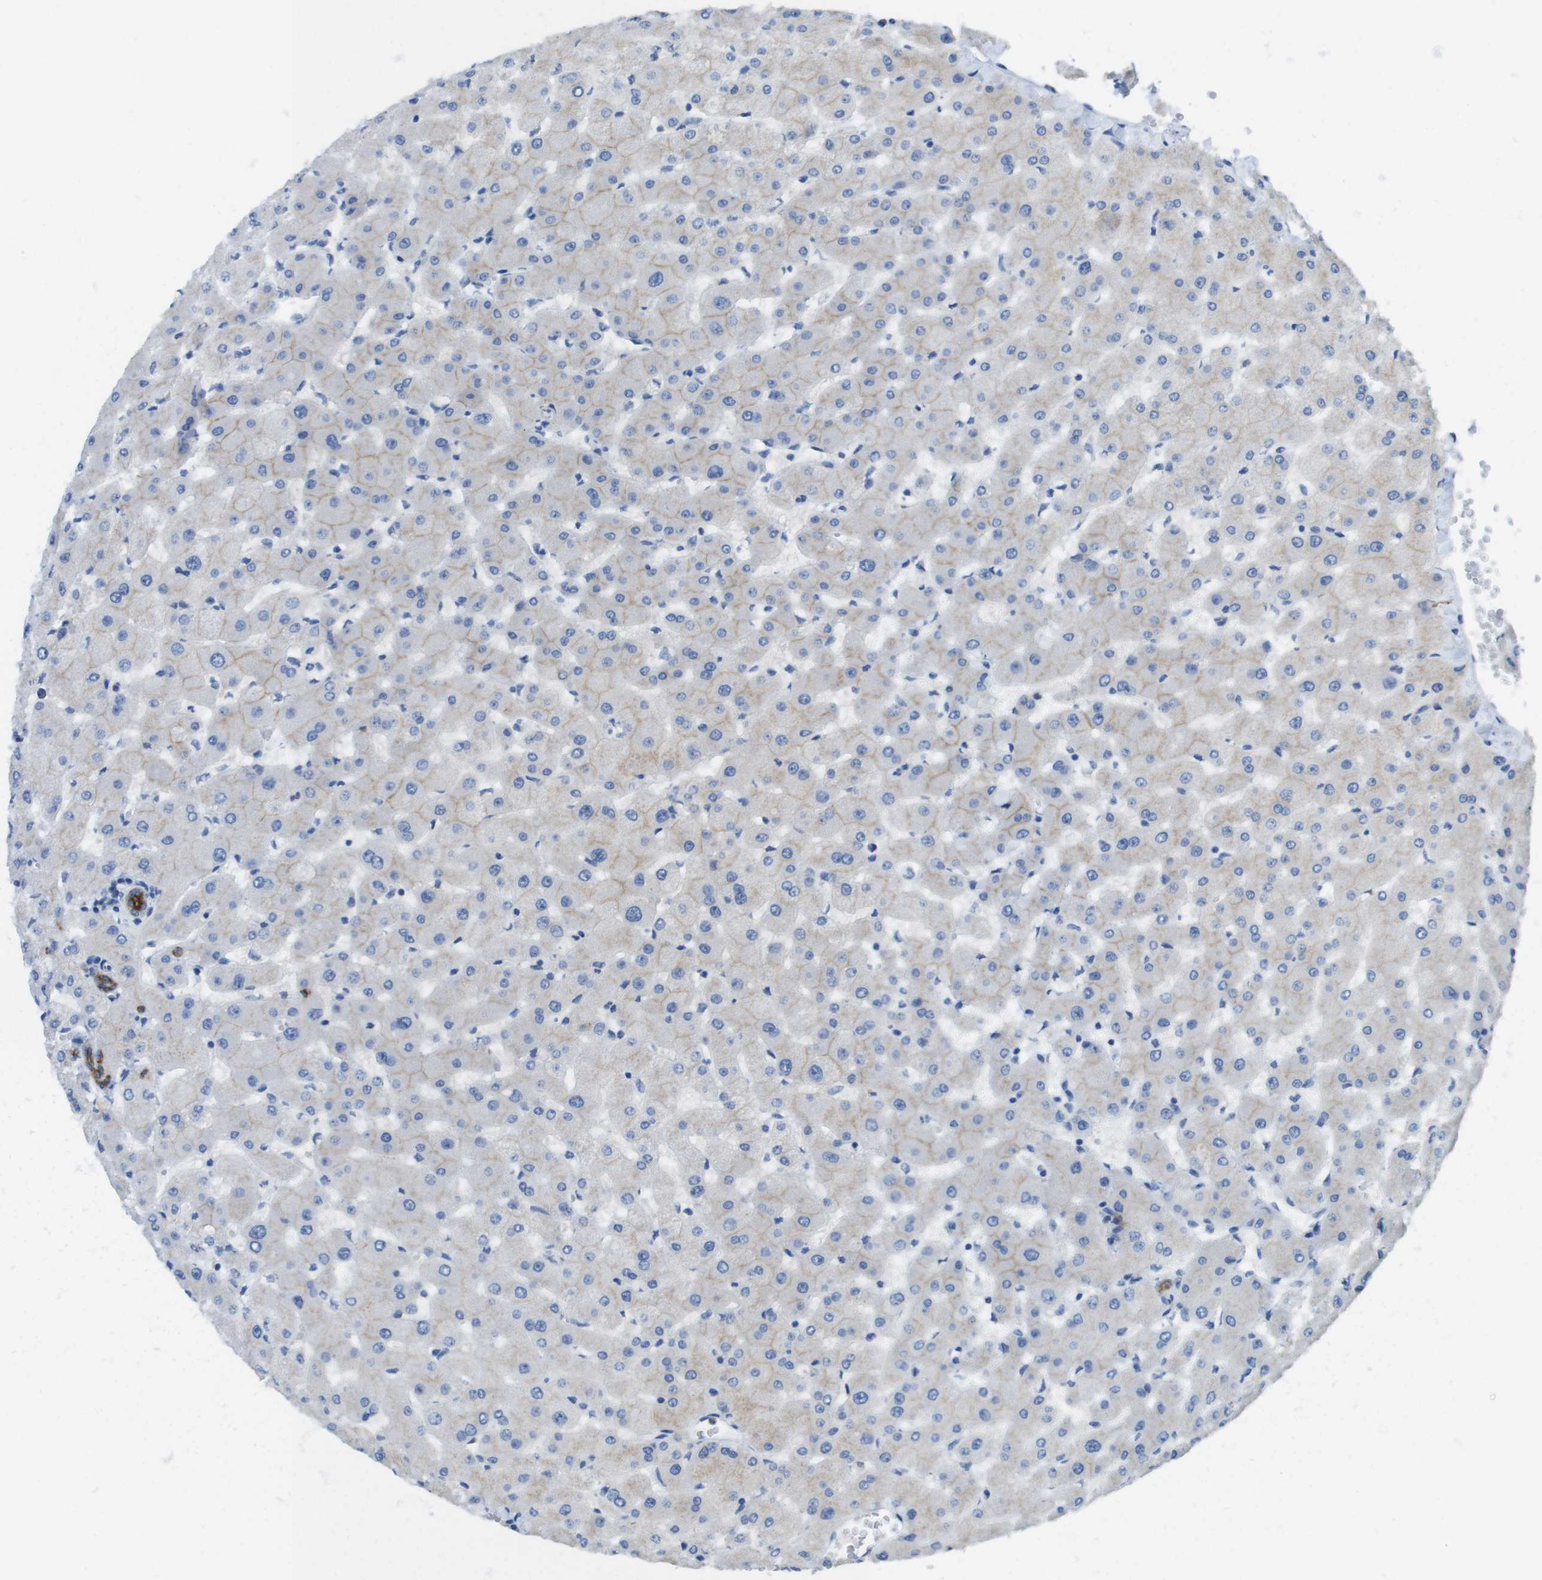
{"staining": {"intensity": "moderate", "quantity": ">75%", "location": "cytoplasmic/membranous"}, "tissue": "liver", "cell_type": "Cholangiocytes", "image_type": "normal", "snomed": [{"axis": "morphology", "description": "Normal tissue, NOS"}, {"axis": "topography", "description": "Liver"}], "caption": "Protein positivity by IHC exhibits moderate cytoplasmic/membranous positivity in about >75% of cholangiocytes in normal liver. Using DAB (3,3'-diaminobenzidine) (brown) and hematoxylin (blue) stains, captured at high magnification using brightfield microscopy.", "gene": "CLMN", "patient": {"sex": "female", "age": 63}}